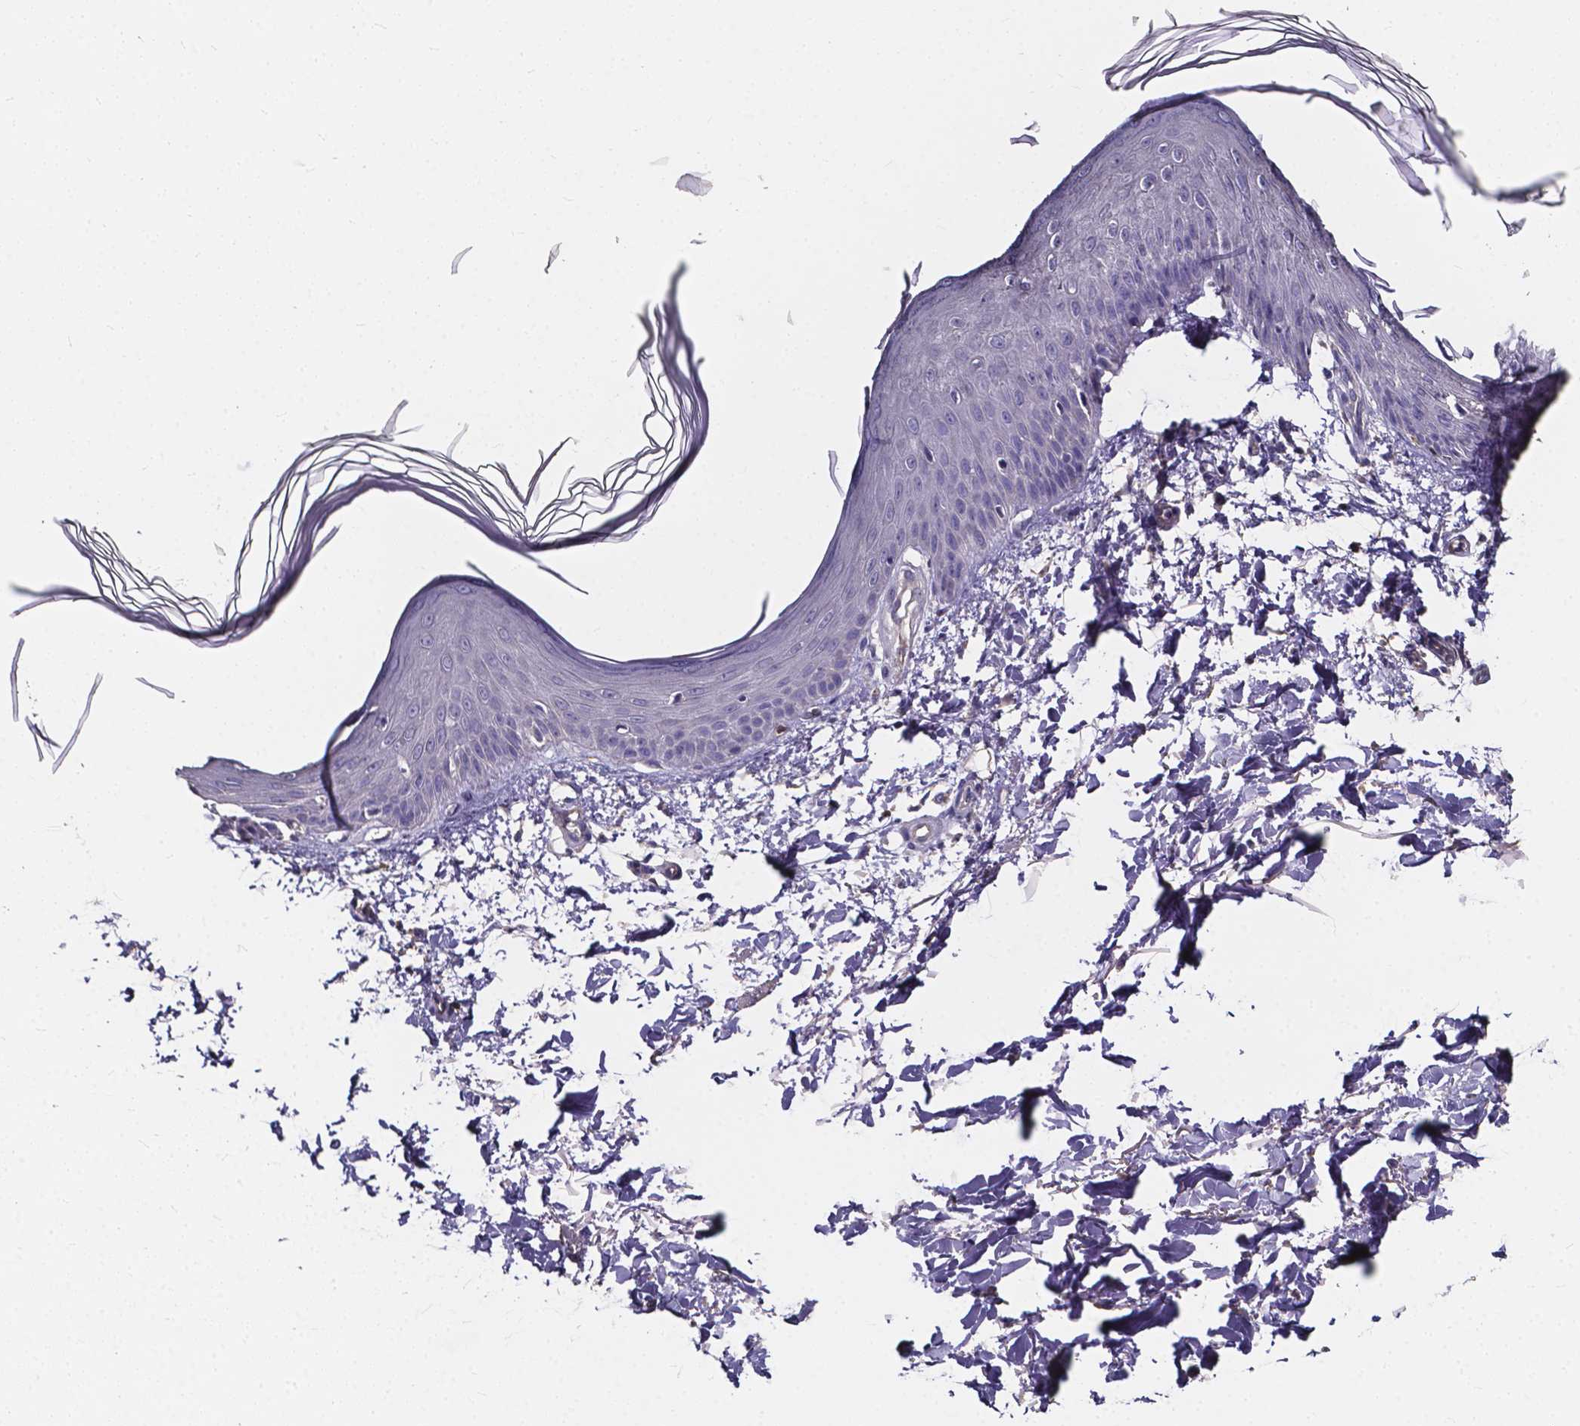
{"staining": {"intensity": "negative", "quantity": "none", "location": "none"}, "tissue": "skin", "cell_type": "Fibroblasts", "image_type": "normal", "snomed": [{"axis": "morphology", "description": "Normal tissue, NOS"}, {"axis": "topography", "description": "Skin"}], "caption": "Immunohistochemistry (IHC) image of unremarkable human skin stained for a protein (brown), which shows no staining in fibroblasts. (DAB immunohistochemistry with hematoxylin counter stain).", "gene": "THEMIS", "patient": {"sex": "female", "age": 62}}